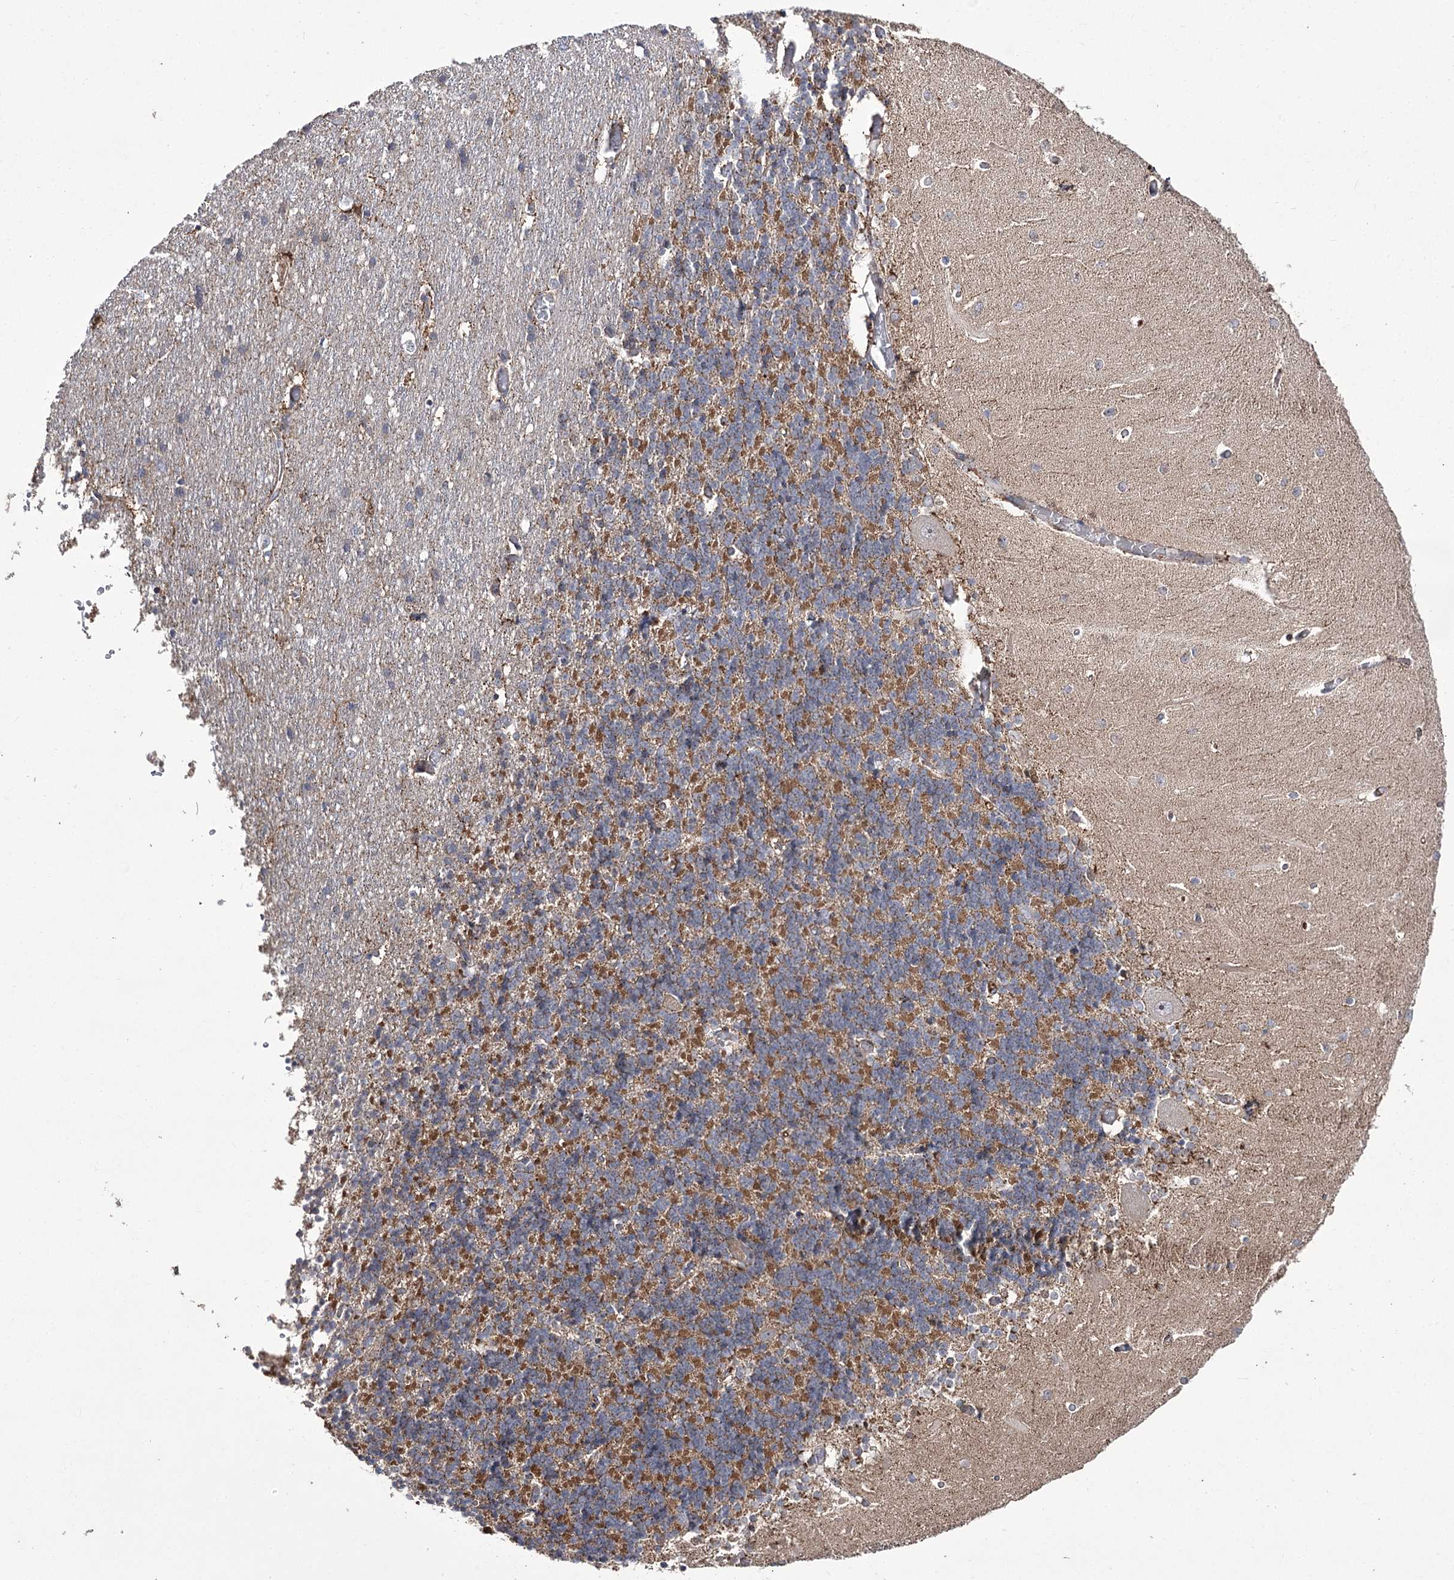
{"staining": {"intensity": "moderate", "quantity": ">75%", "location": "cytoplasmic/membranous"}, "tissue": "cerebellum", "cell_type": "Cells in granular layer", "image_type": "normal", "snomed": [{"axis": "morphology", "description": "Normal tissue, NOS"}, {"axis": "topography", "description": "Cerebellum"}], "caption": "This photomicrograph reveals normal cerebellum stained with immunohistochemistry to label a protein in brown. The cytoplasmic/membranous of cells in granular layer show moderate positivity for the protein. Nuclei are counter-stained blue.", "gene": "NADK2", "patient": {"sex": "male", "age": 37}}